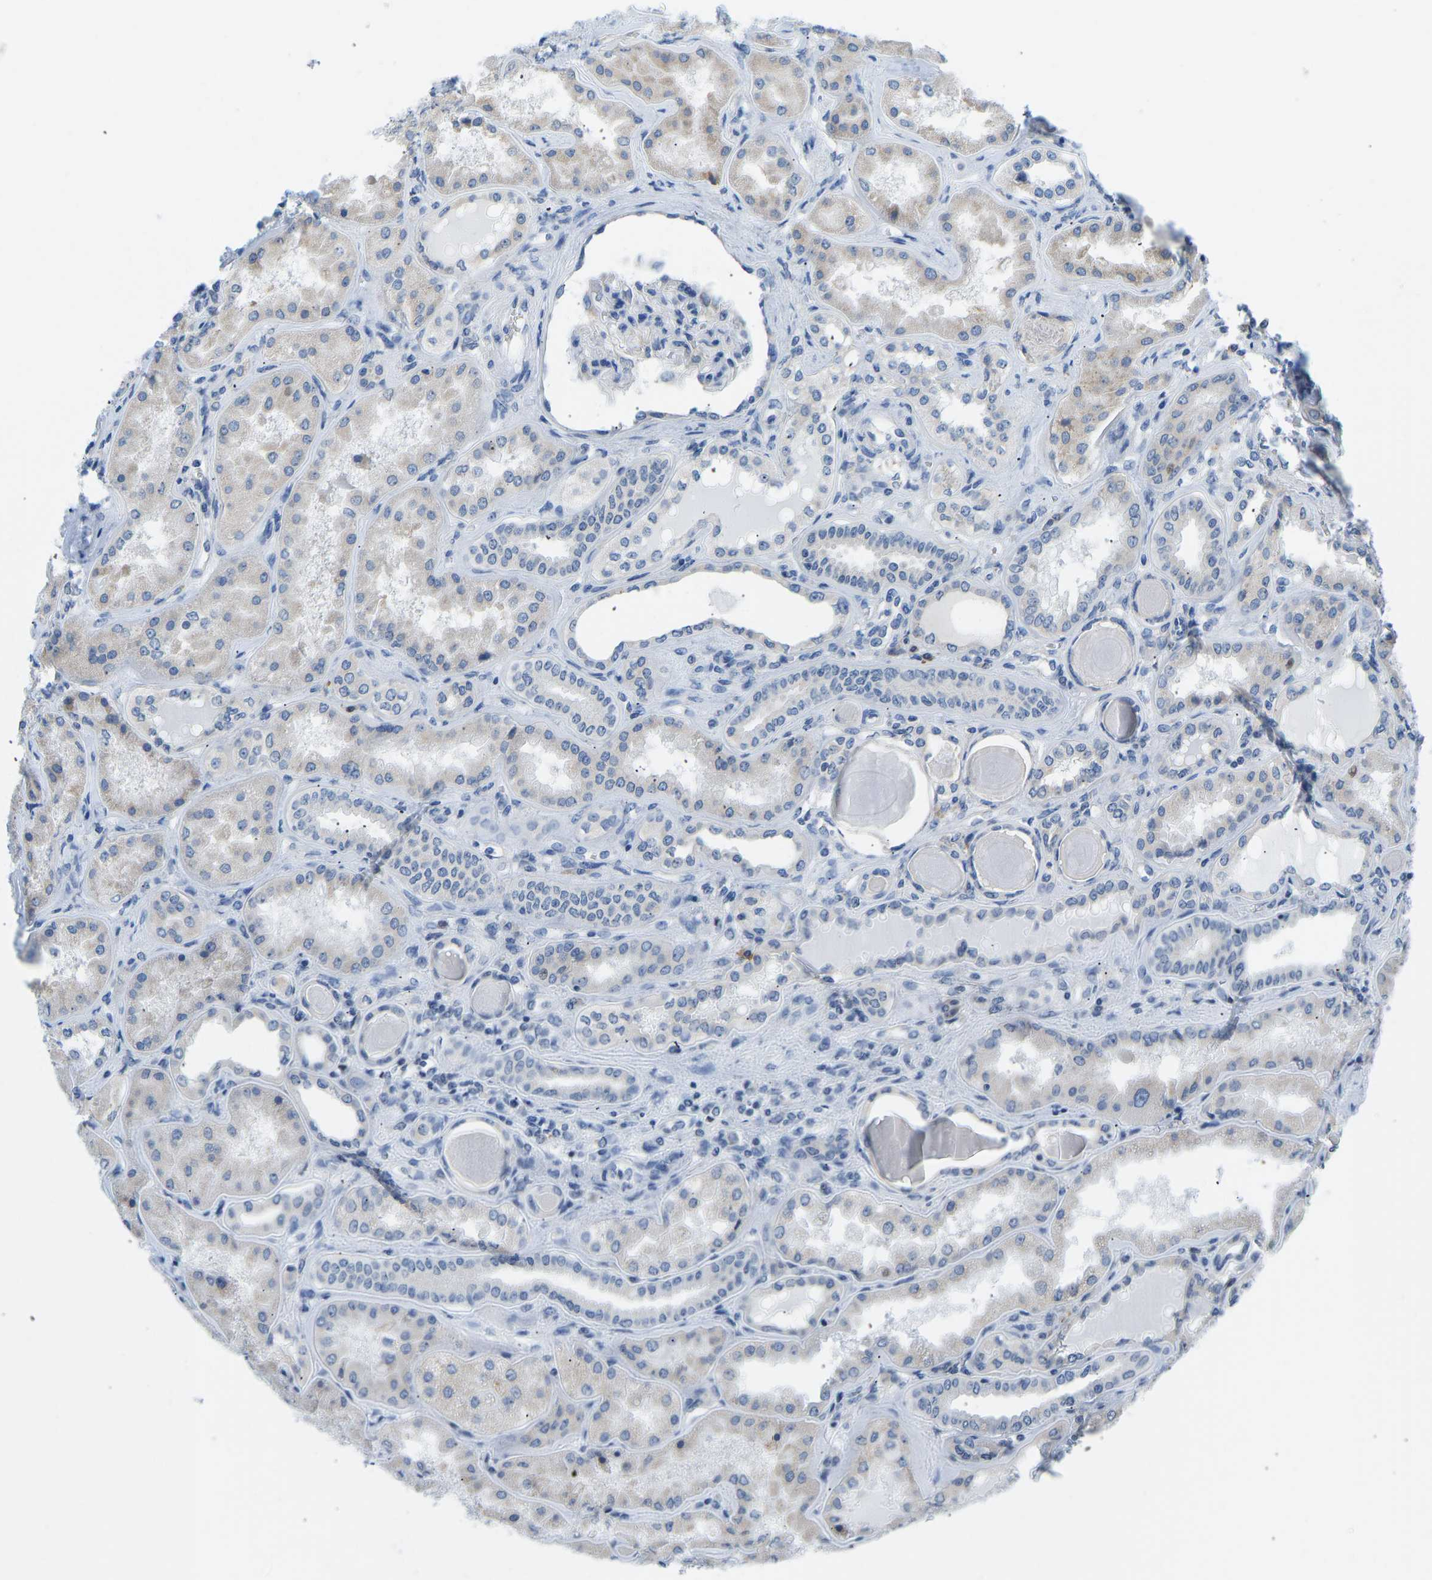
{"staining": {"intensity": "negative", "quantity": "none", "location": "none"}, "tissue": "kidney", "cell_type": "Cells in glomeruli", "image_type": "normal", "snomed": [{"axis": "morphology", "description": "Normal tissue, NOS"}, {"axis": "topography", "description": "Kidney"}], "caption": "A photomicrograph of kidney stained for a protein displays no brown staining in cells in glomeruli. (Brightfield microscopy of DAB IHC at high magnification).", "gene": "VRK1", "patient": {"sex": "female", "age": 56}}